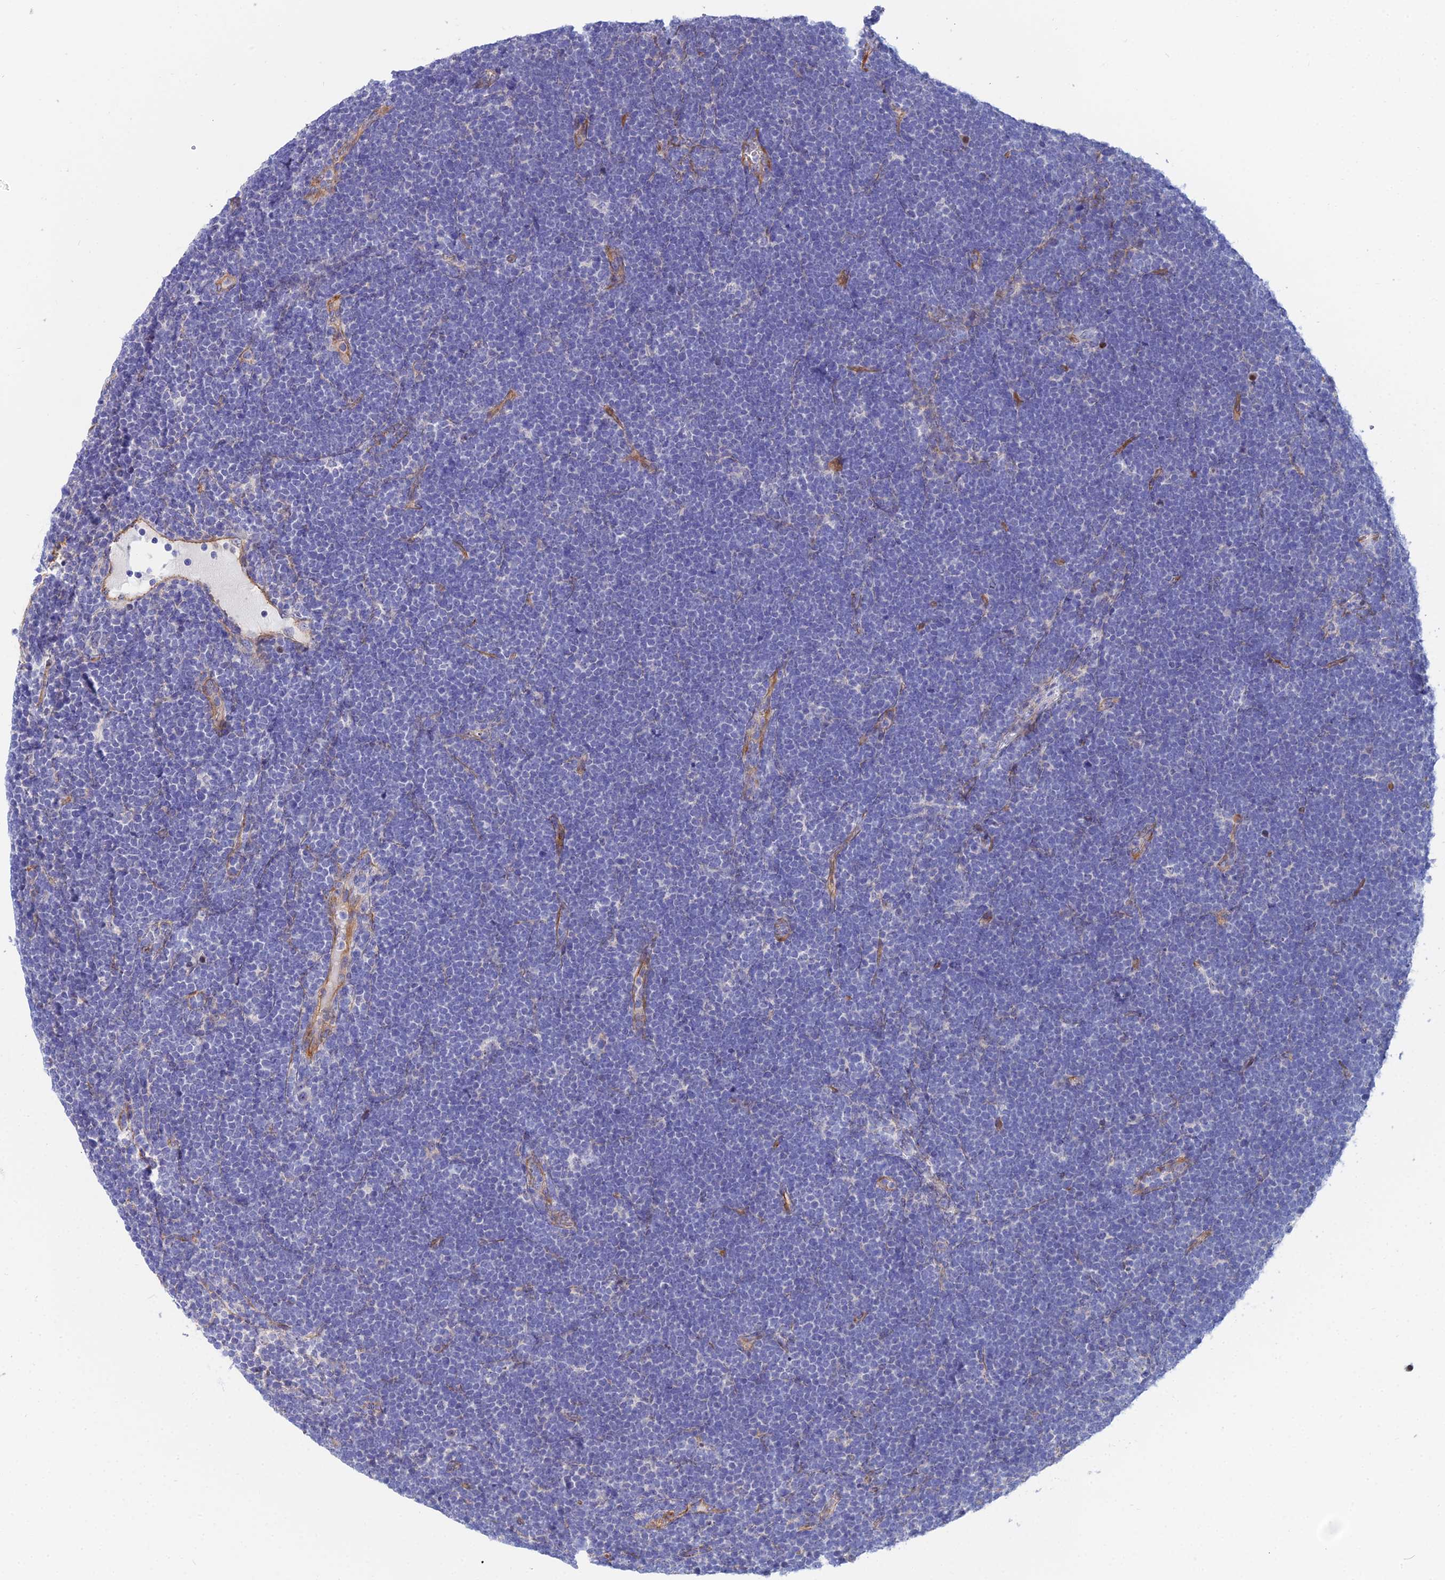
{"staining": {"intensity": "negative", "quantity": "none", "location": "none"}, "tissue": "lymphoma", "cell_type": "Tumor cells", "image_type": "cancer", "snomed": [{"axis": "morphology", "description": "Malignant lymphoma, non-Hodgkin's type, High grade"}, {"axis": "topography", "description": "Lymph node"}], "caption": "There is no significant expression in tumor cells of malignant lymphoma, non-Hodgkin's type (high-grade). (DAB (3,3'-diaminobenzidine) immunohistochemistry visualized using brightfield microscopy, high magnification).", "gene": "TRIM43B", "patient": {"sex": "male", "age": 13}}